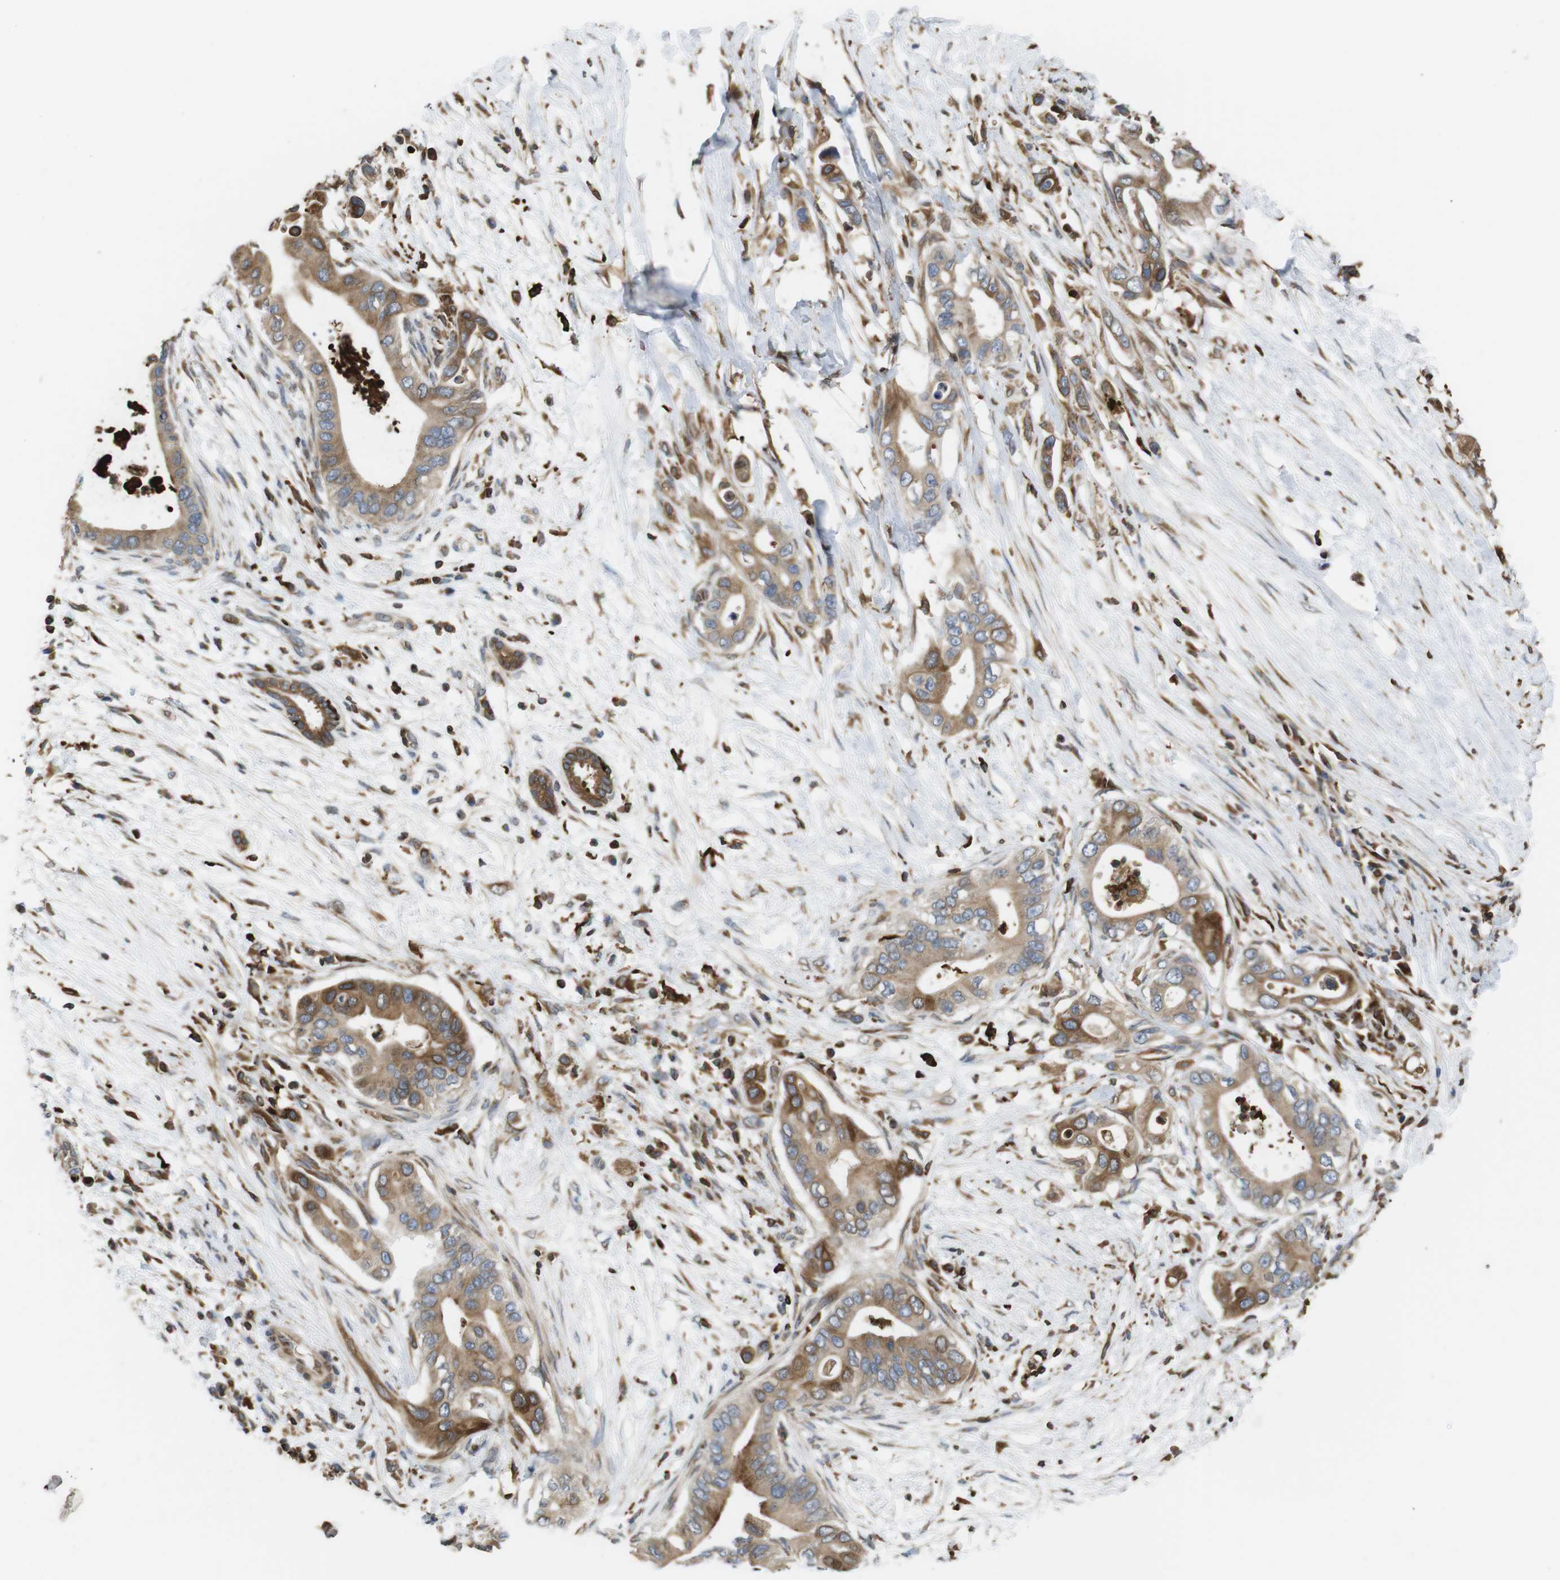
{"staining": {"intensity": "moderate", "quantity": ">75%", "location": "cytoplasmic/membranous"}, "tissue": "pancreatic cancer", "cell_type": "Tumor cells", "image_type": "cancer", "snomed": [{"axis": "morphology", "description": "Adenocarcinoma, NOS"}, {"axis": "topography", "description": "Pancreas"}], "caption": "Pancreatic cancer stained for a protein exhibits moderate cytoplasmic/membranous positivity in tumor cells.", "gene": "ARL6IP5", "patient": {"sex": "male", "age": 77}}